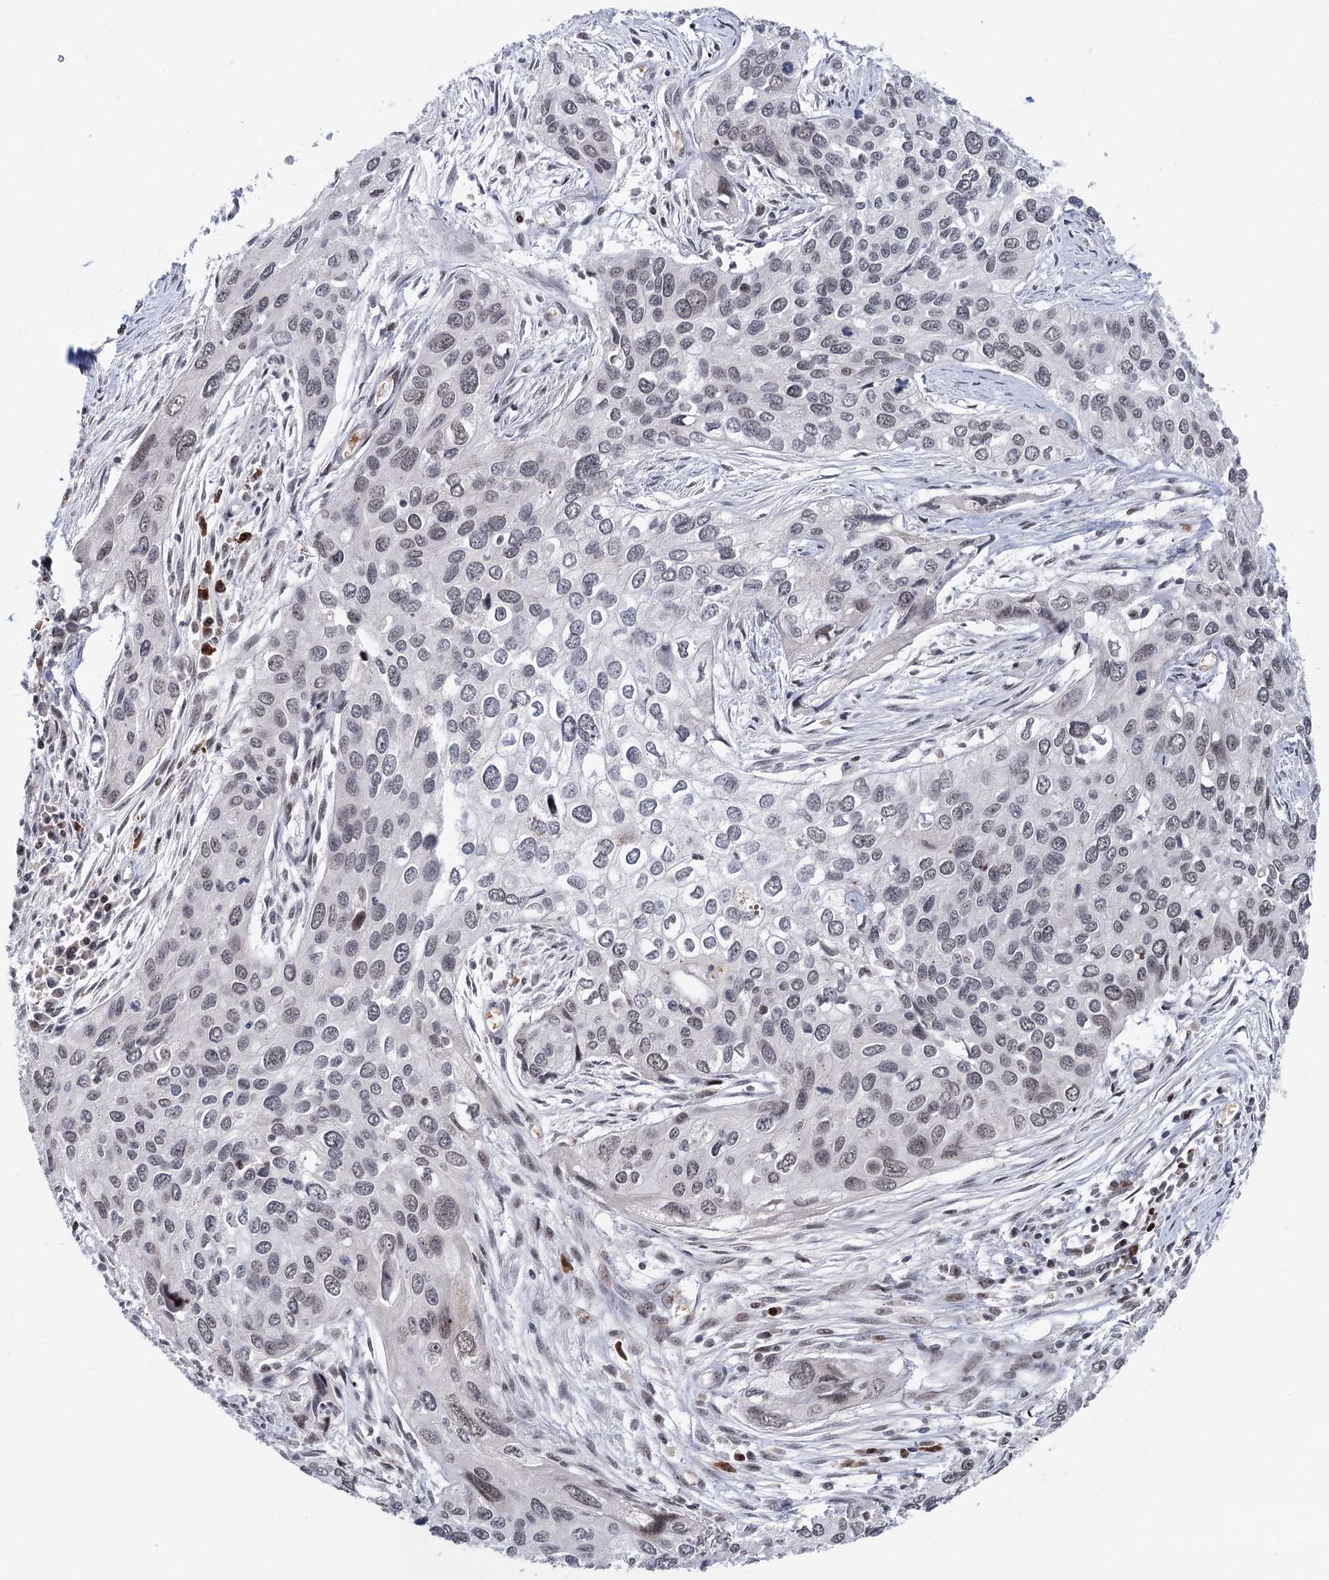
{"staining": {"intensity": "weak", "quantity": "<25%", "location": "nuclear"}, "tissue": "cervical cancer", "cell_type": "Tumor cells", "image_type": "cancer", "snomed": [{"axis": "morphology", "description": "Squamous cell carcinoma, NOS"}, {"axis": "topography", "description": "Cervix"}], "caption": "A micrograph of squamous cell carcinoma (cervical) stained for a protein reveals no brown staining in tumor cells.", "gene": "ZCCHC10", "patient": {"sex": "female", "age": 55}}